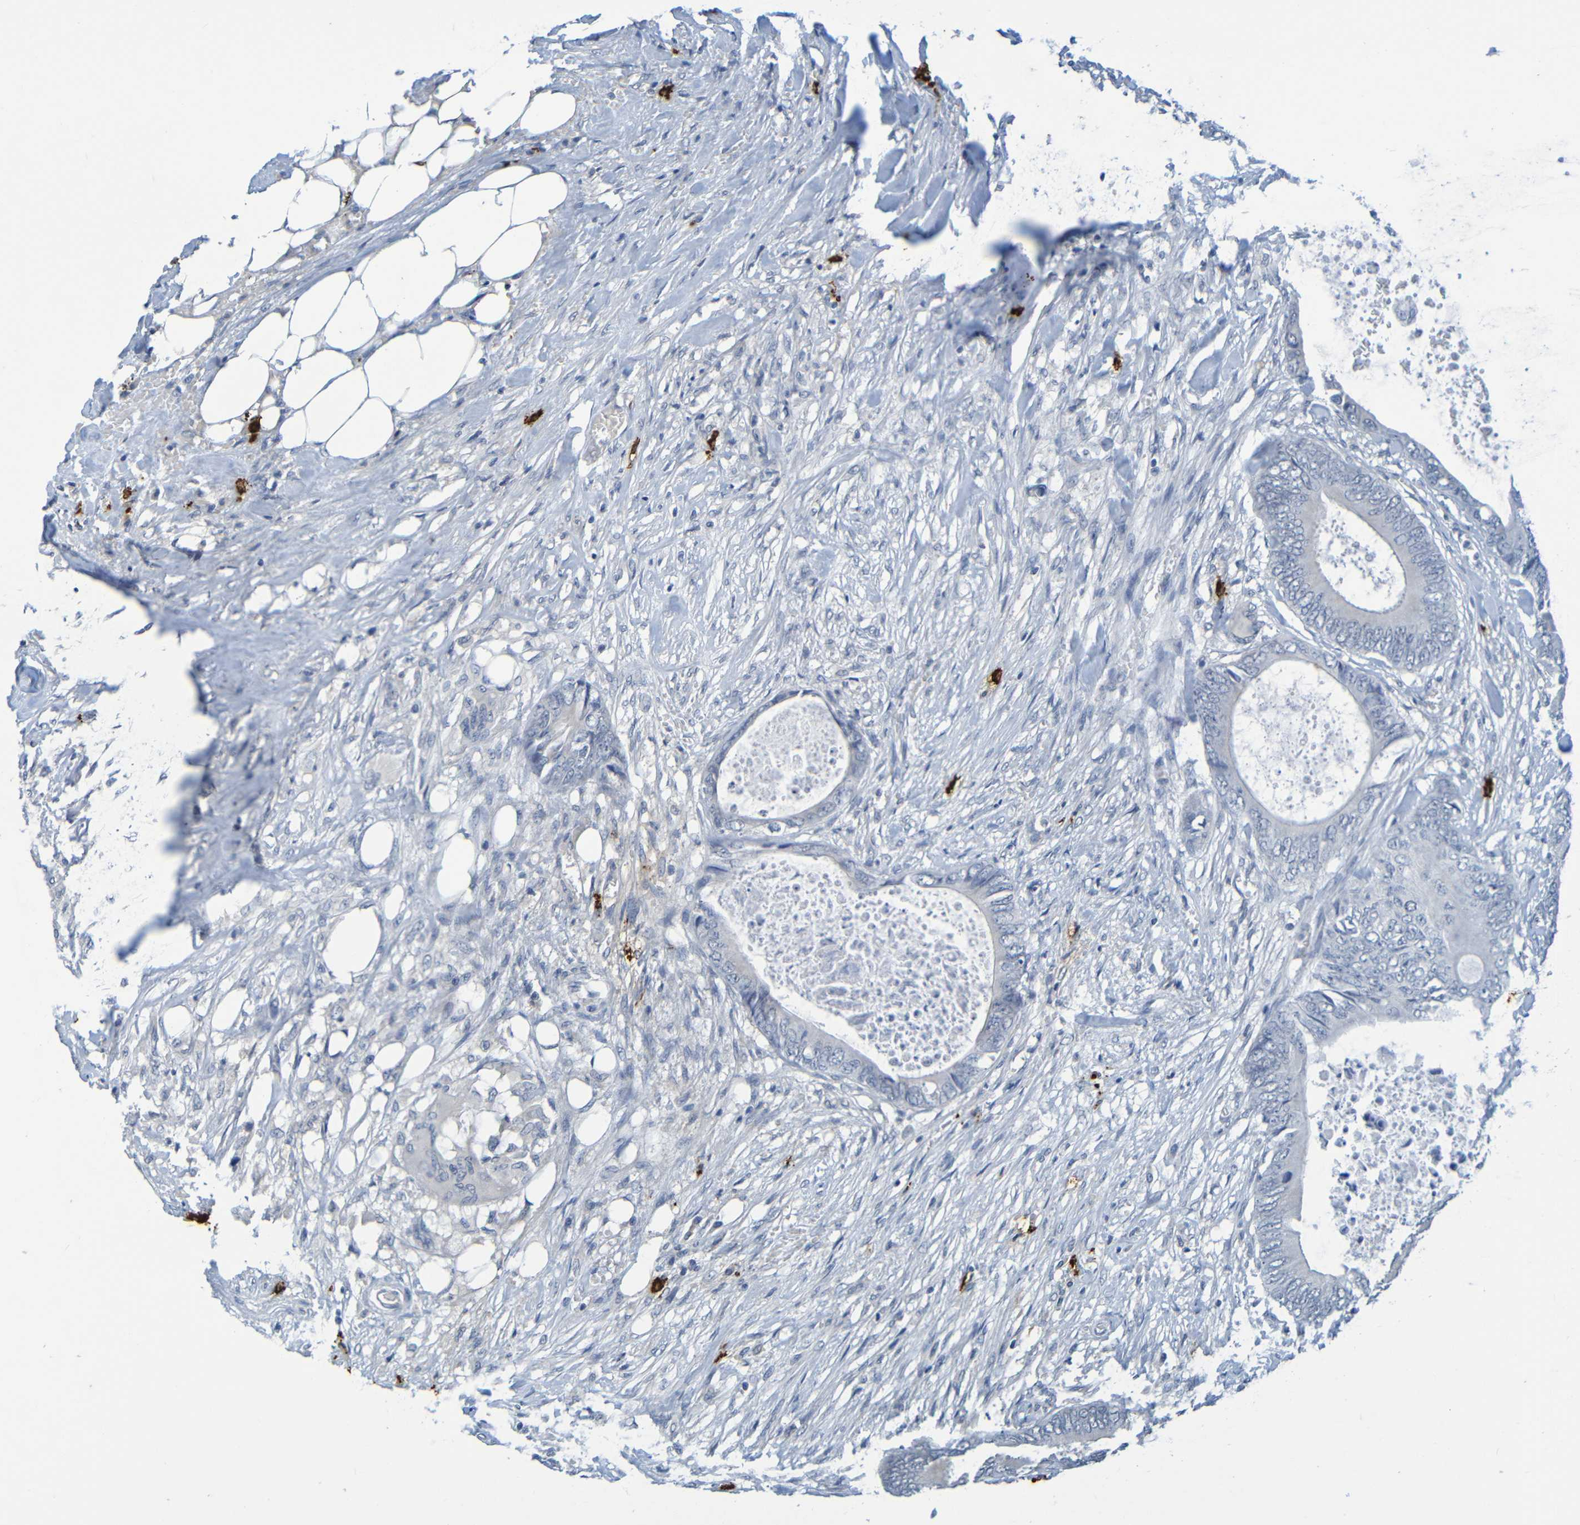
{"staining": {"intensity": "negative", "quantity": "none", "location": "none"}, "tissue": "colorectal cancer", "cell_type": "Tumor cells", "image_type": "cancer", "snomed": [{"axis": "morphology", "description": "Normal tissue, NOS"}, {"axis": "morphology", "description": "Adenocarcinoma, NOS"}, {"axis": "topography", "description": "Rectum"}, {"axis": "topography", "description": "Peripheral nerve tissue"}], "caption": "High magnification brightfield microscopy of adenocarcinoma (colorectal) stained with DAB (3,3'-diaminobenzidine) (brown) and counterstained with hematoxylin (blue): tumor cells show no significant staining.", "gene": "C3AR1", "patient": {"sex": "female", "age": 77}}